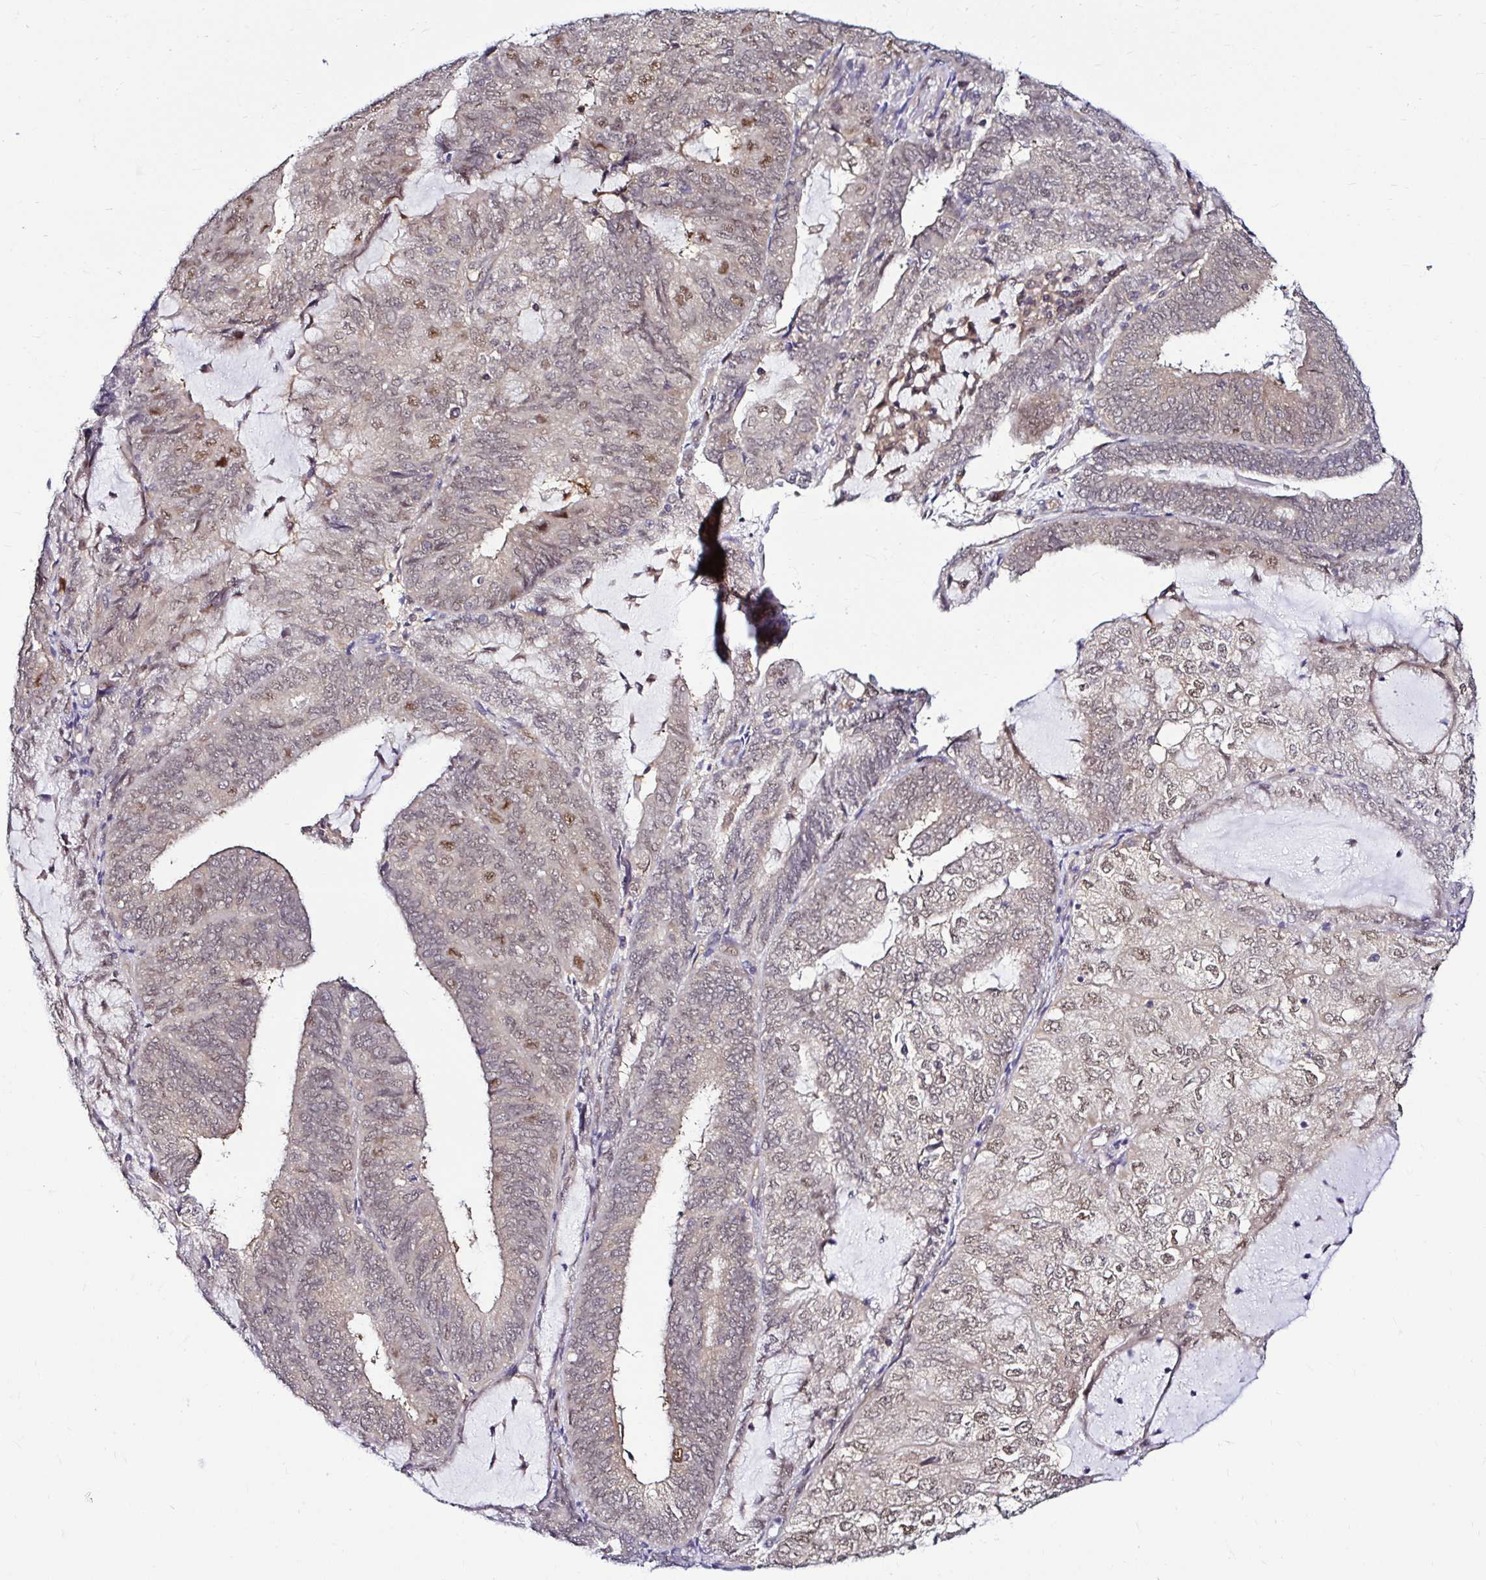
{"staining": {"intensity": "moderate", "quantity": "<25%", "location": "nuclear"}, "tissue": "endometrial cancer", "cell_type": "Tumor cells", "image_type": "cancer", "snomed": [{"axis": "morphology", "description": "Adenocarcinoma, NOS"}, {"axis": "topography", "description": "Endometrium"}], "caption": "A low amount of moderate nuclear expression is present in about <25% of tumor cells in endometrial adenocarcinoma tissue.", "gene": "PSMD3", "patient": {"sex": "female", "age": 81}}